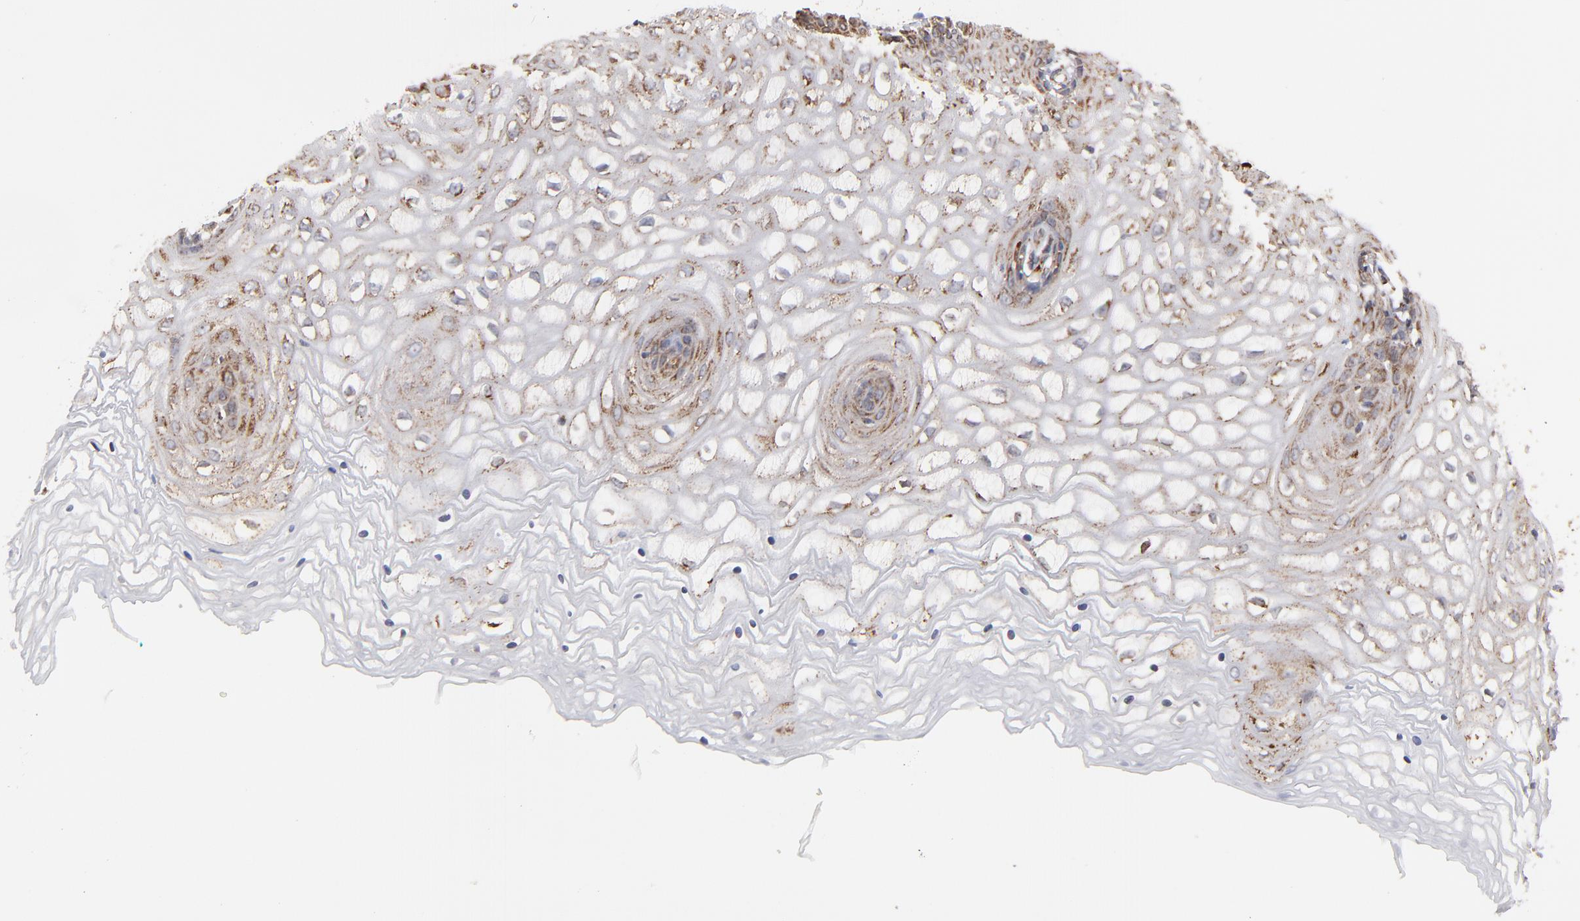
{"staining": {"intensity": "strong", "quantity": ">75%", "location": "cytoplasmic/membranous"}, "tissue": "vagina", "cell_type": "Squamous epithelial cells", "image_type": "normal", "snomed": [{"axis": "morphology", "description": "Normal tissue, NOS"}, {"axis": "topography", "description": "Vagina"}], "caption": "Squamous epithelial cells exhibit strong cytoplasmic/membranous staining in about >75% of cells in benign vagina.", "gene": "KTN1", "patient": {"sex": "female", "age": 34}}